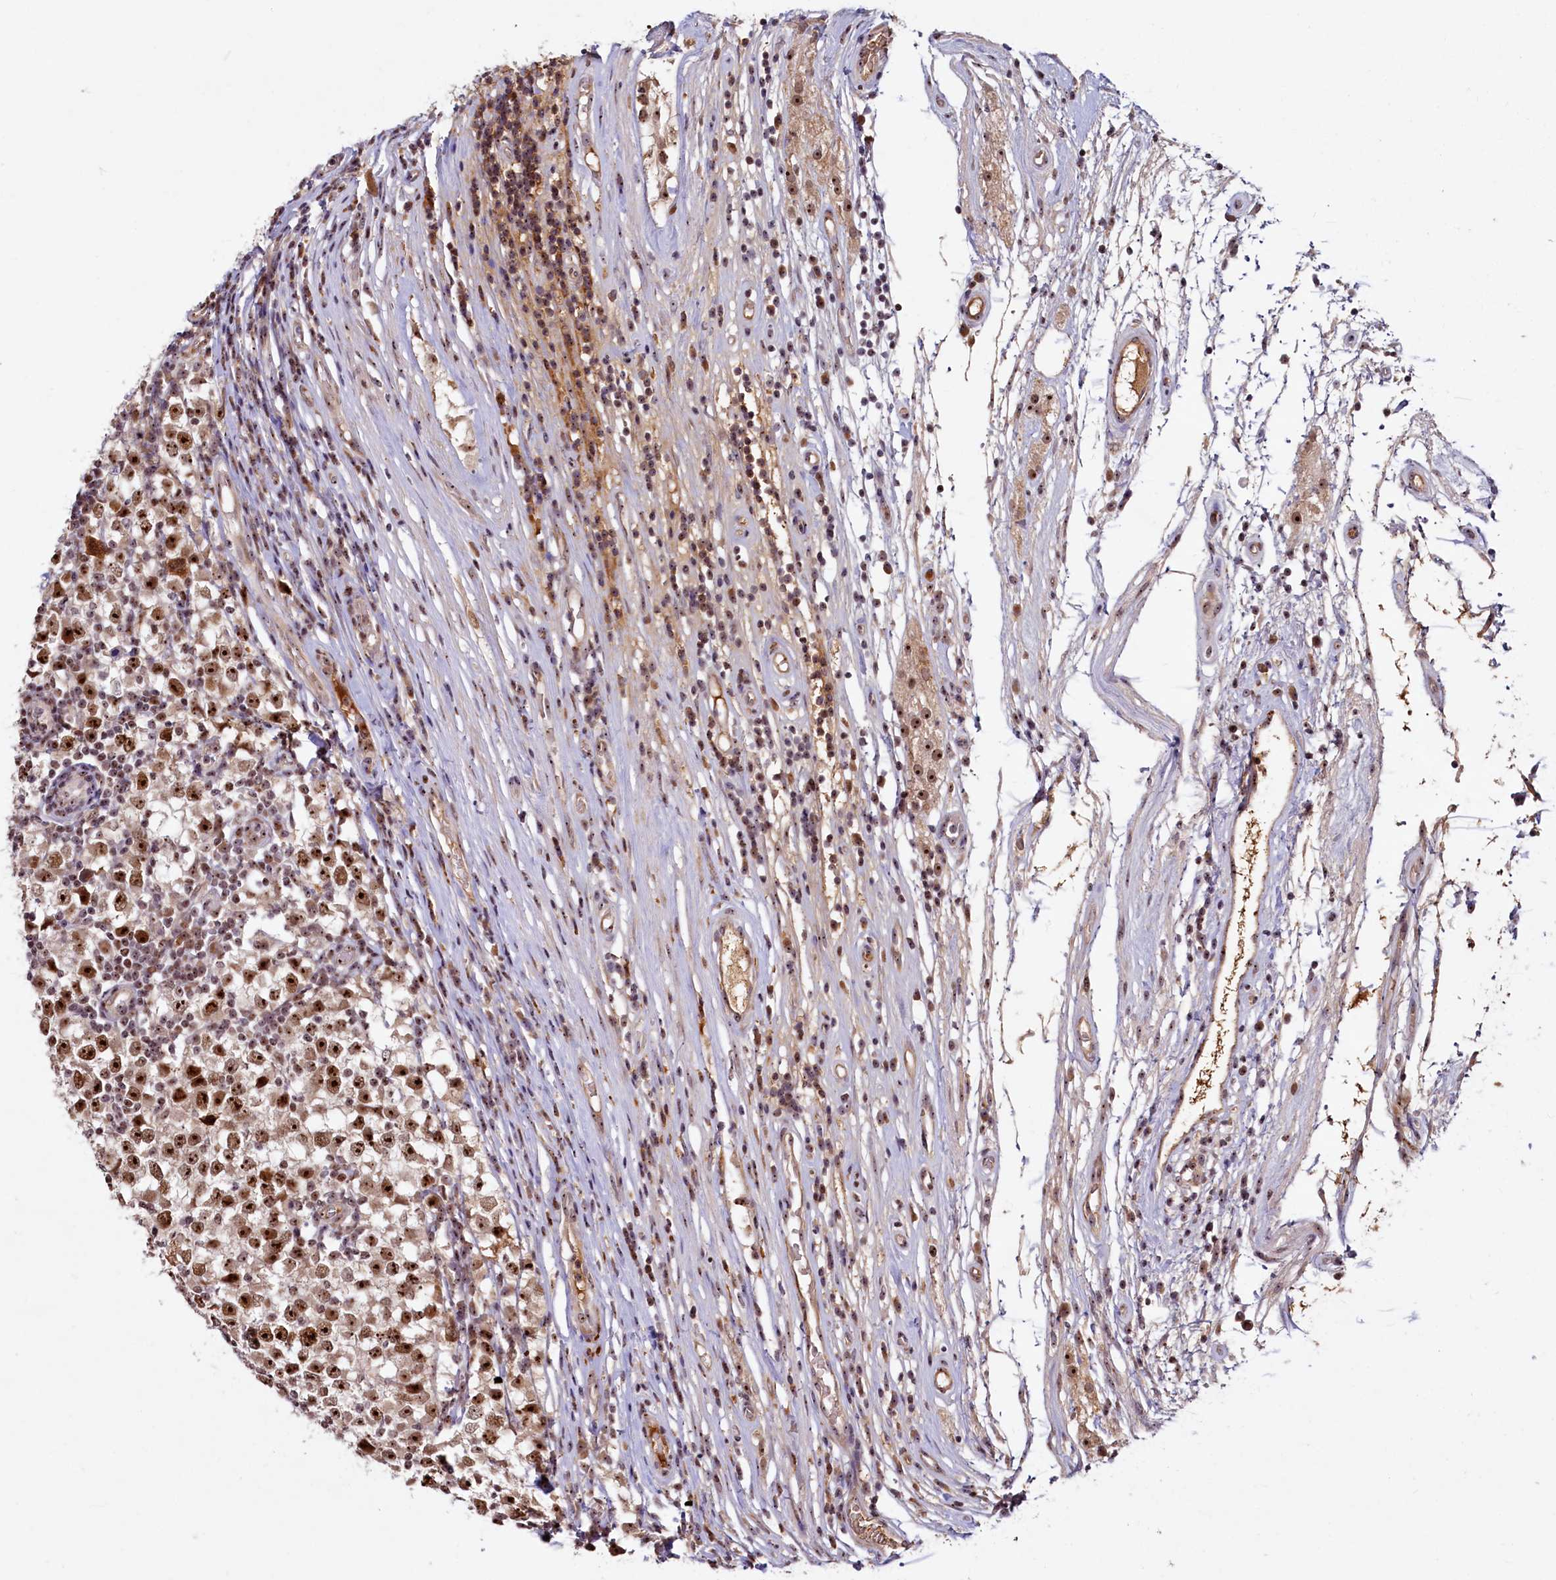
{"staining": {"intensity": "strong", "quantity": ">75%", "location": "nuclear"}, "tissue": "testis cancer", "cell_type": "Tumor cells", "image_type": "cancer", "snomed": [{"axis": "morphology", "description": "Seminoma, NOS"}, {"axis": "topography", "description": "Testis"}], "caption": "Immunohistochemistry of seminoma (testis) exhibits high levels of strong nuclear expression in approximately >75% of tumor cells.", "gene": "TCOF1", "patient": {"sex": "male", "age": 65}}